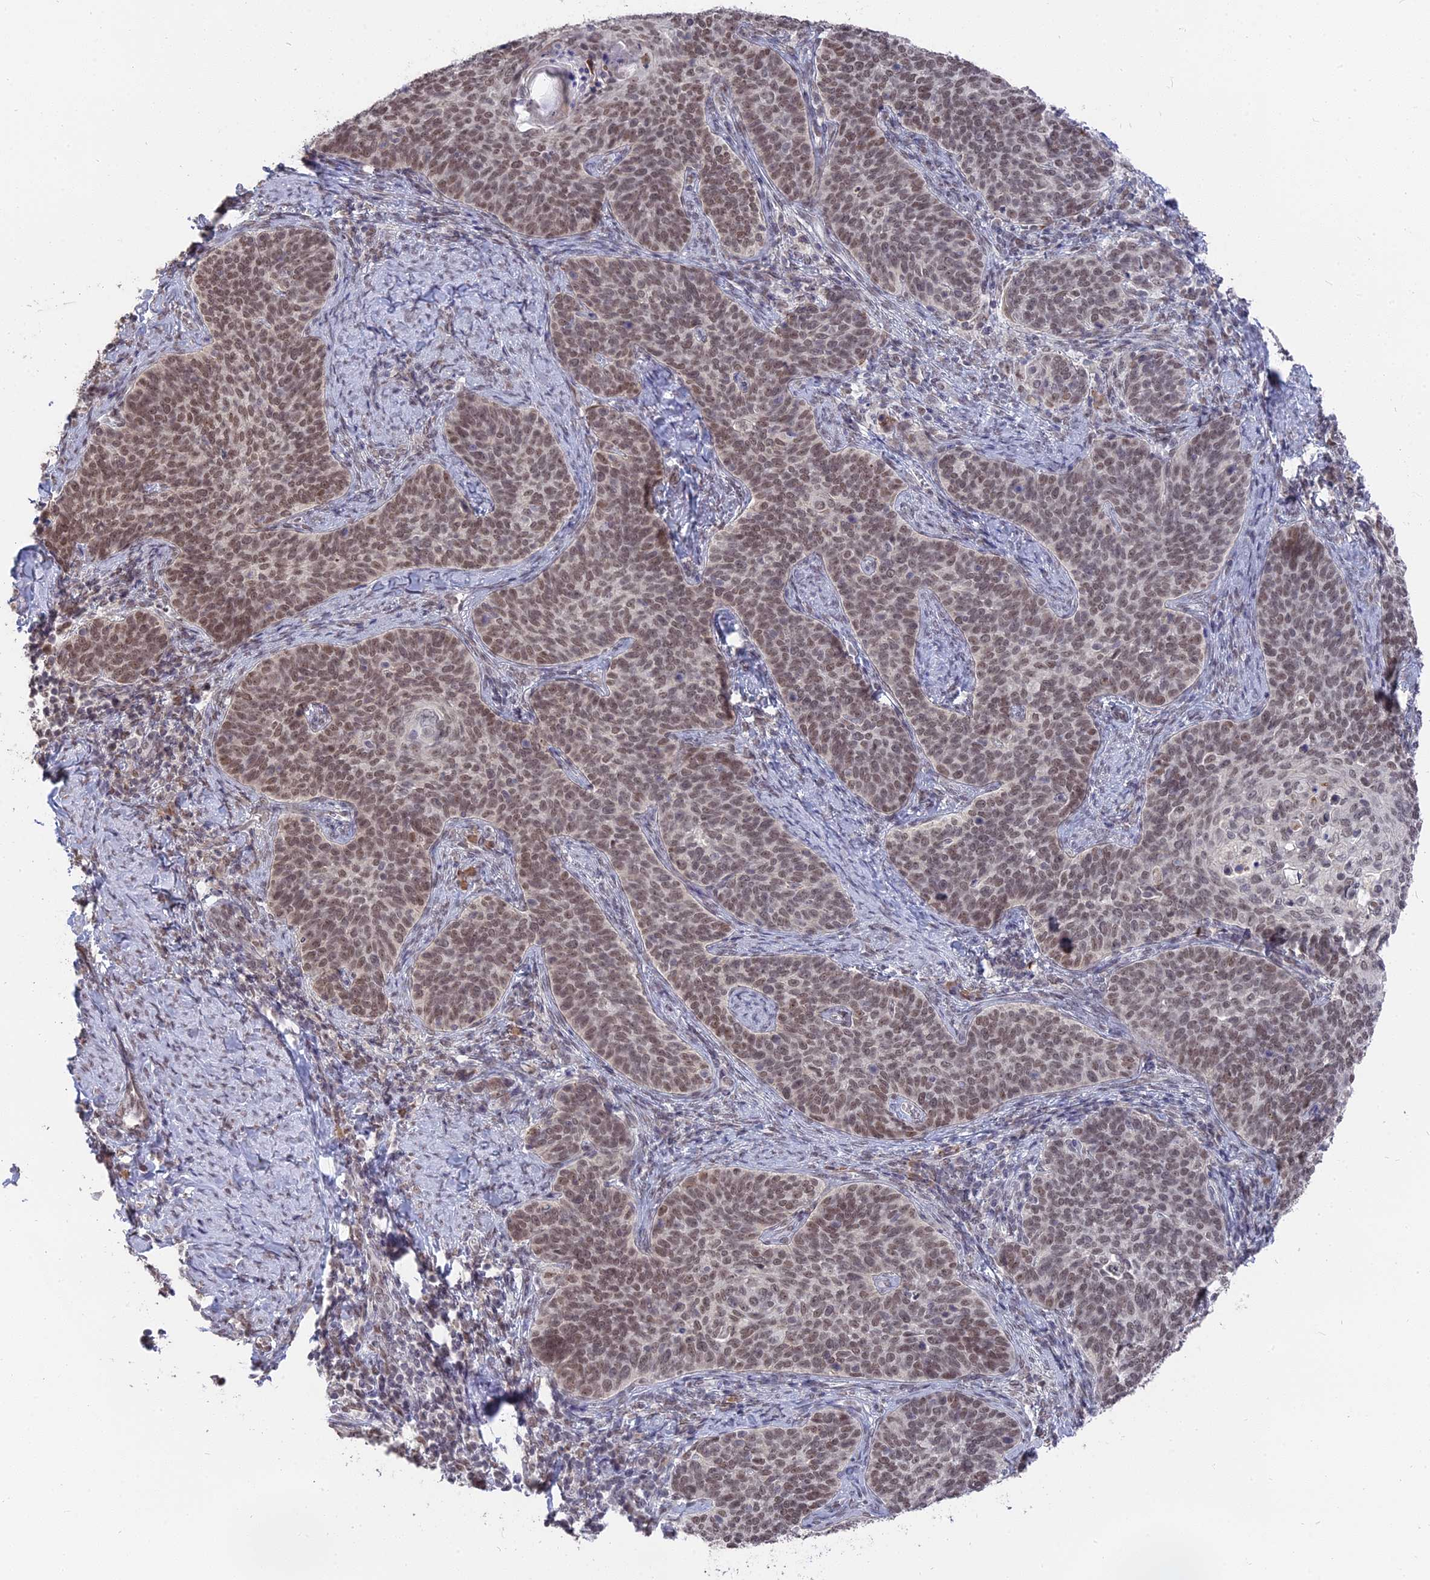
{"staining": {"intensity": "moderate", "quantity": ">75%", "location": "nuclear"}, "tissue": "cervical cancer", "cell_type": "Tumor cells", "image_type": "cancer", "snomed": [{"axis": "morphology", "description": "Normal tissue, NOS"}, {"axis": "morphology", "description": "Squamous cell carcinoma, NOS"}, {"axis": "topography", "description": "Cervix"}], "caption": "A brown stain labels moderate nuclear staining of a protein in cervical squamous cell carcinoma tumor cells. (DAB IHC, brown staining for protein, blue staining for nuclei).", "gene": "NR1H3", "patient": {"sex": "female", "age": 39}}